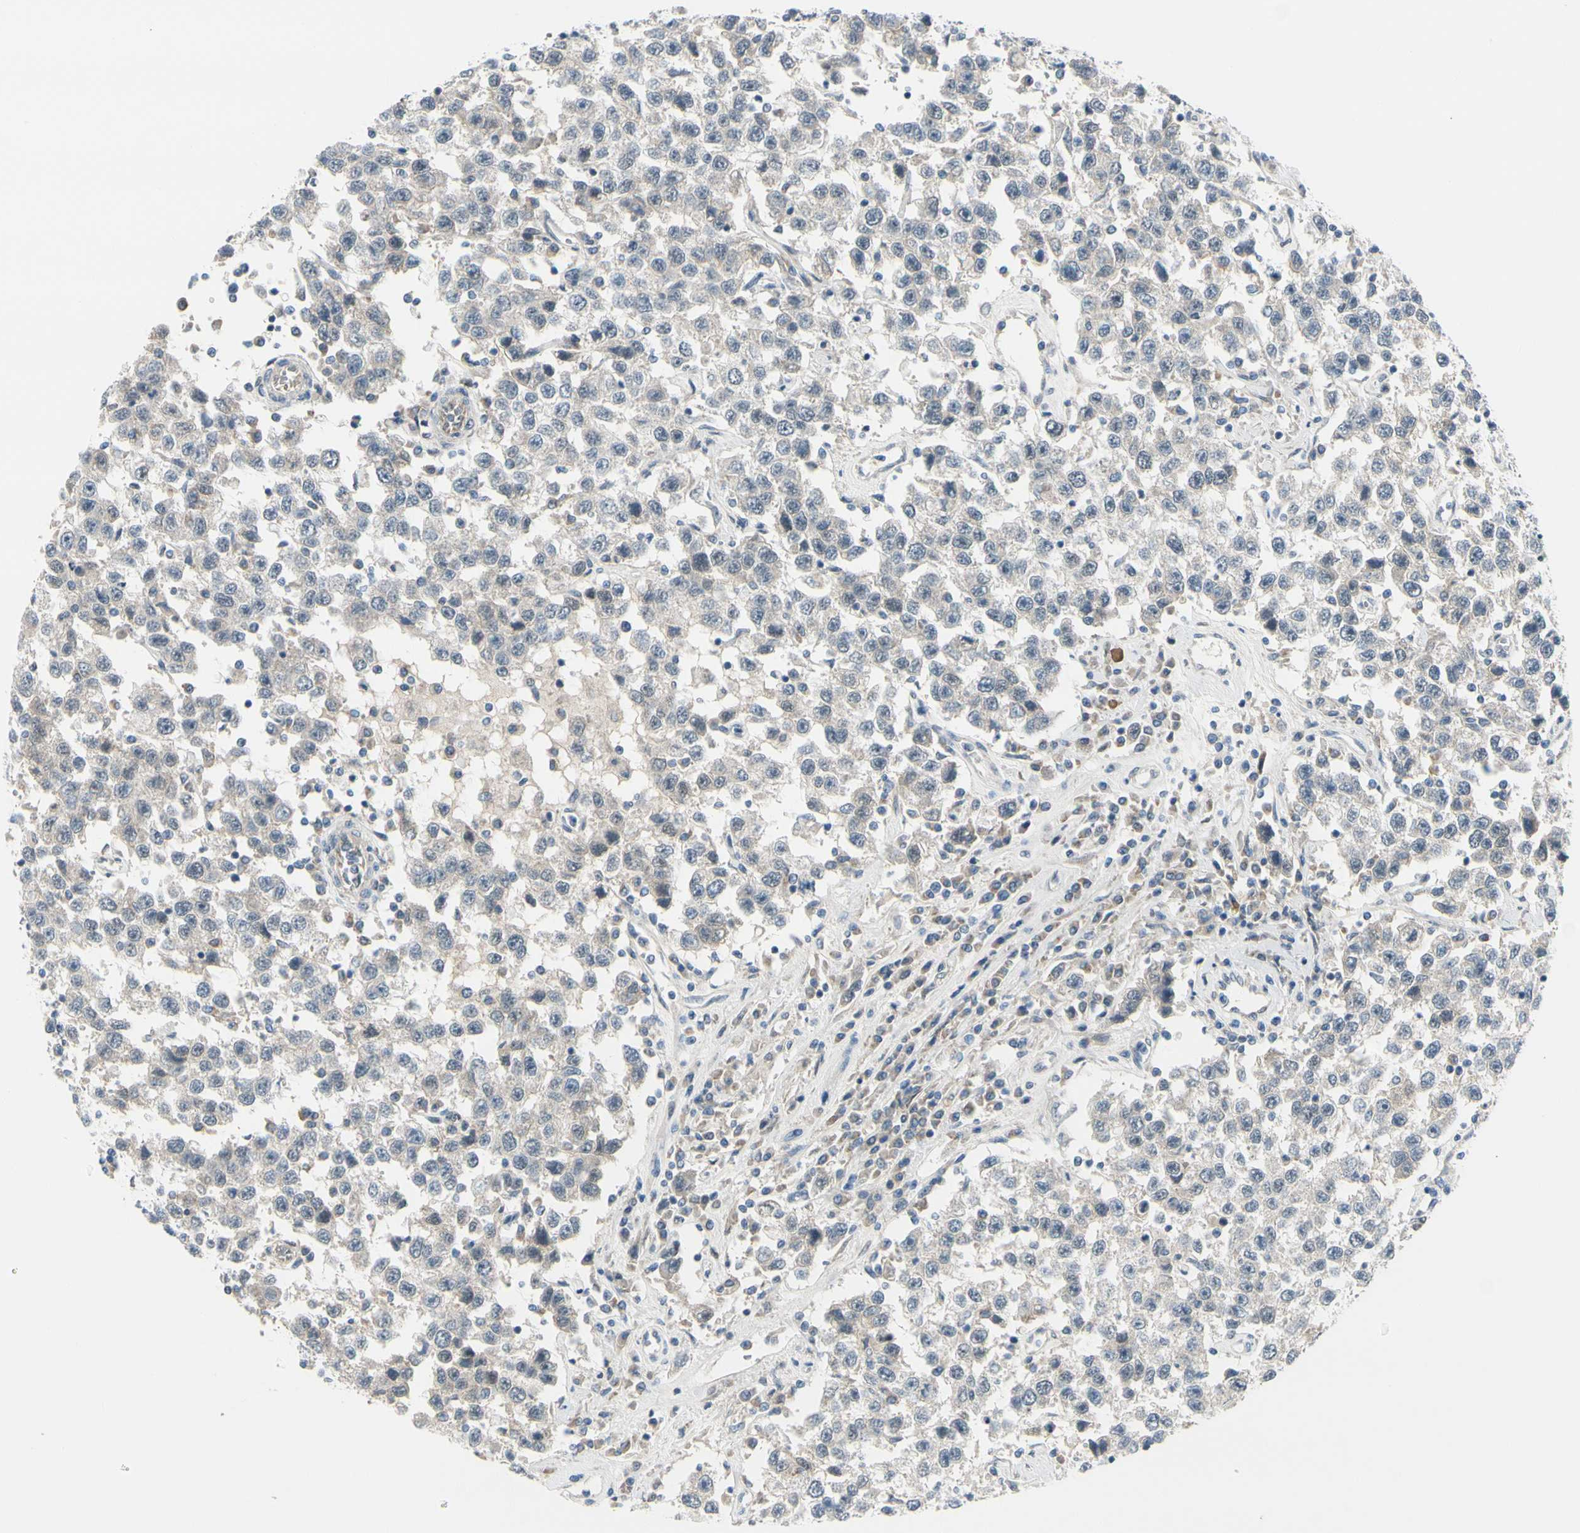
{"staining": {"intensity": "negative", "quantity": "none", "location": "none"}, "tissue": "testis cancer", "cell_type": "Tumor cells", "image_type": "cancer", "snomed": [{"axis": "morphology", "description": "Seminoma, NOS"}, {"axis": "topography", "description": "Testis"}], "caption": "The IHC histopathology image has no significant positivity in tumor cells of testis seminoma tissue.", "gene": "FHL2", "patient": {"sex": "male", "age": 41}}